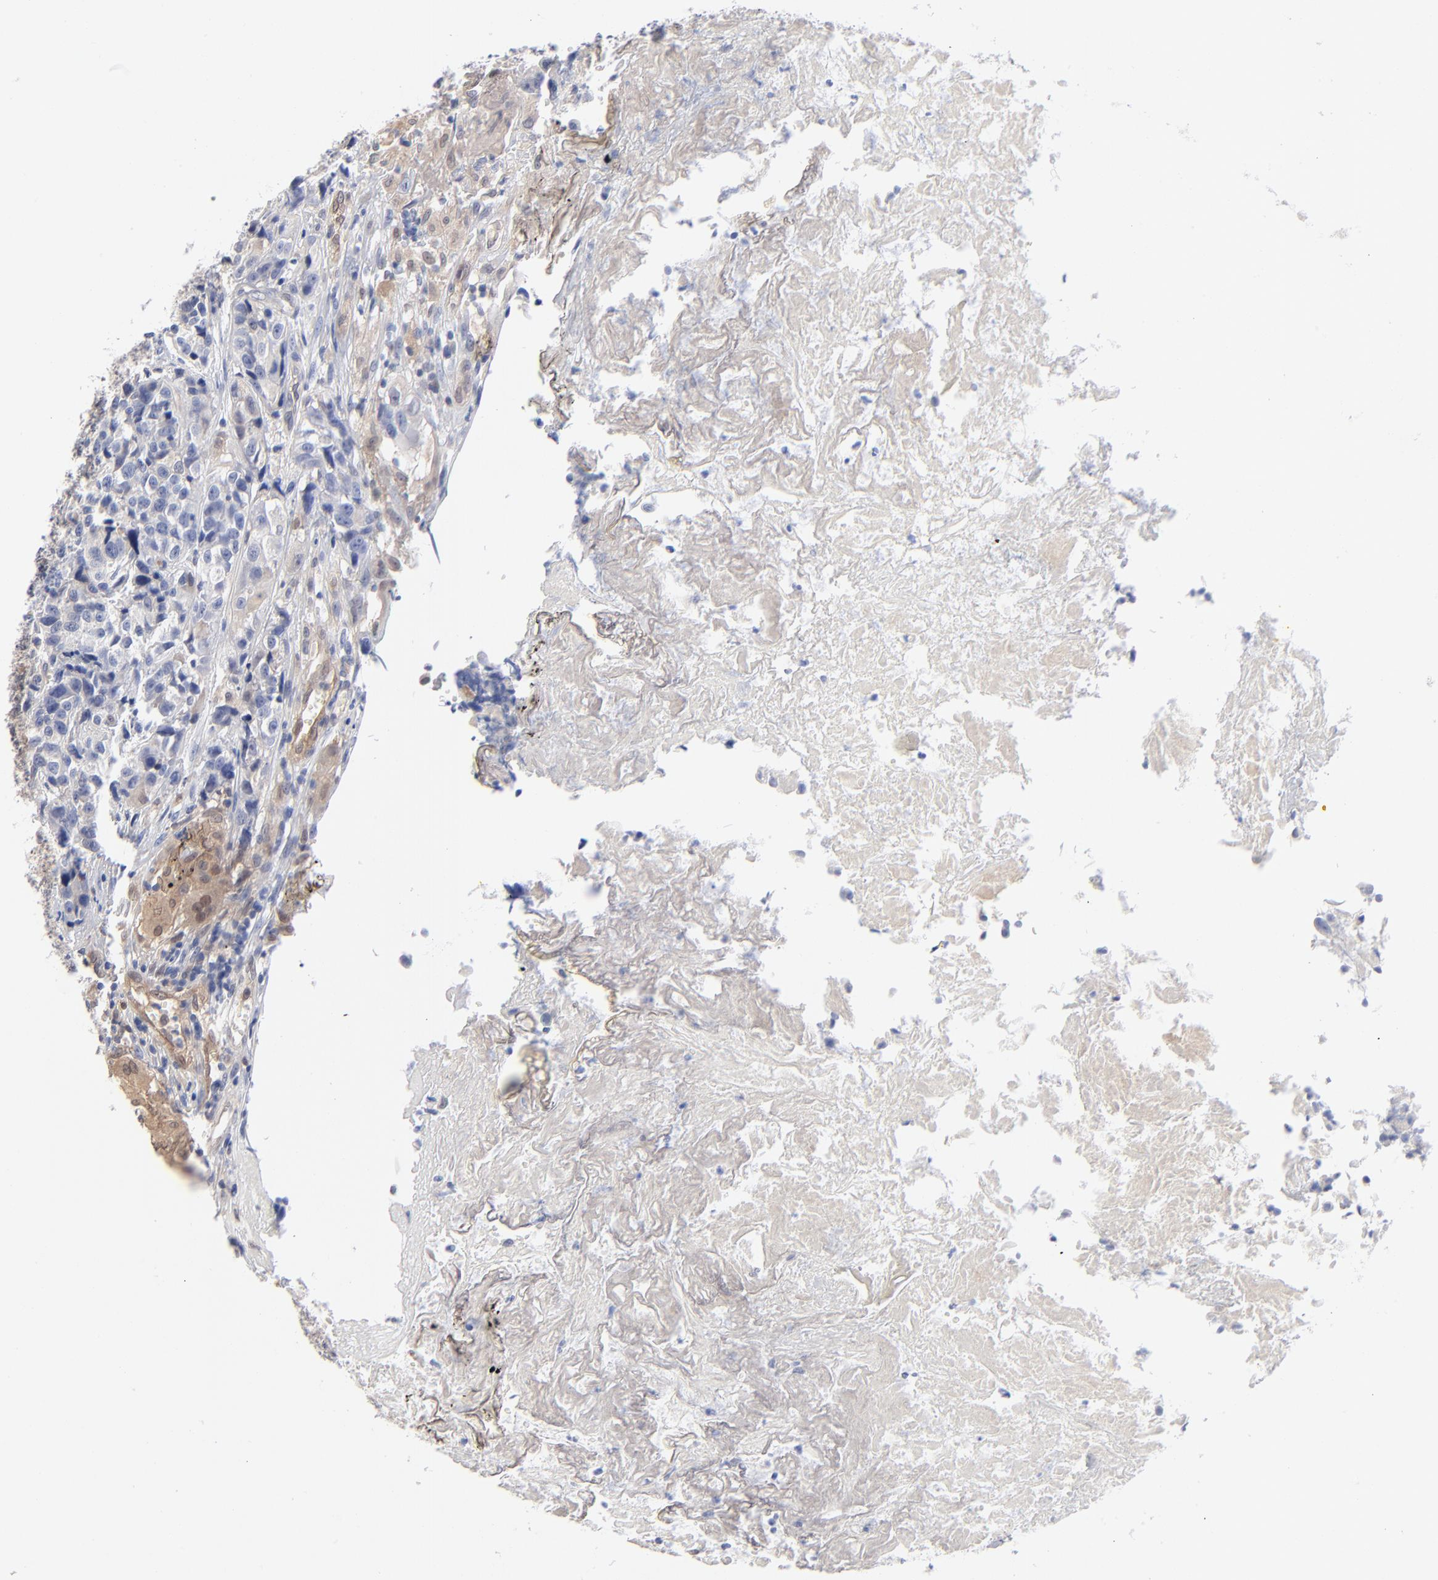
{"staining": {"intensity": "weak", "quantity": "25%-75%", "location": "cytoplasmic/membranous"}, "tissue": "urothelial cancer", "cell_type": "Tumor cells", "image_type": "cancer", "snomed": [{"axis": "morphology", "description": "Urothelial carcinoma, High grade"}, {"axis": "topography", "description": "Urinary bladder"}], "caption": "Immunohistochemical staining of high-grade urothelial carcinoma demonstrates low levels of weak cytoplasmic/membranous protein staining in approximately 25%-75% of tumor cells.", "gene": "ARRB1", "patient": {"sex": "female", "age": 81}}